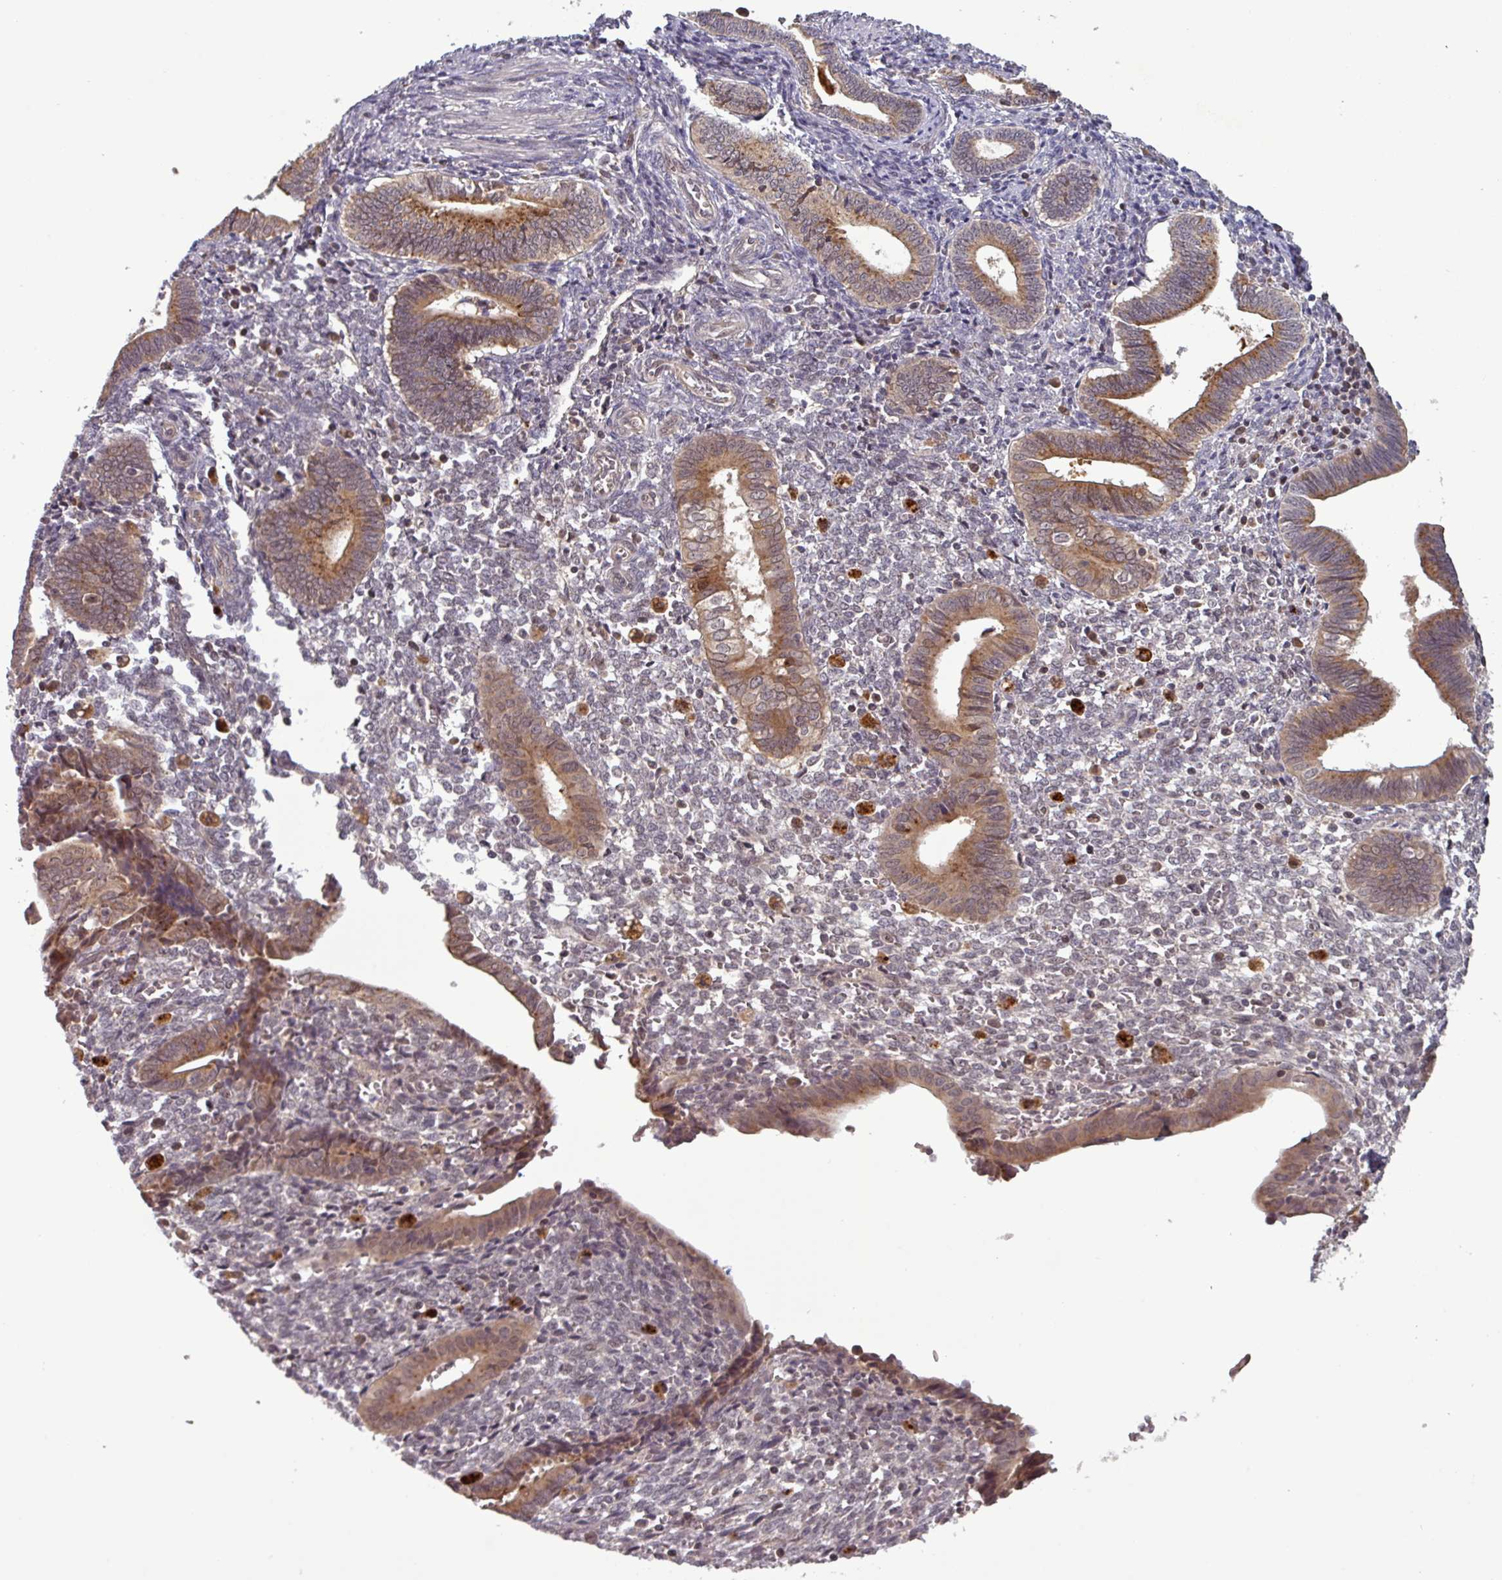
{"staining": {"intensity": "moderate", "quantity": "25%-75%", "location": "cytoplasmic/membranous"}, "tissue": "endometrium", "cell_type": "Cells in endometrial stroma", "image_type": "normal", "snomed": [{"axis": "morphology", "description": "Normal tissue, NOS"}, {"axis": "topography", "description": "Other"}, {"axis": "topography", "description": "Endometrium"}], "caption": "Cells in endometrial stroma reveal medium levels of moderate cytoplasmic/membranous expression in approximately 25%-75% of cells in normal human endometrium. (brown staining indicates protein expression, while blue staining denotes nuclei).", "gene": "PUS1", "patient": {"sex": "female", "age": 44}}